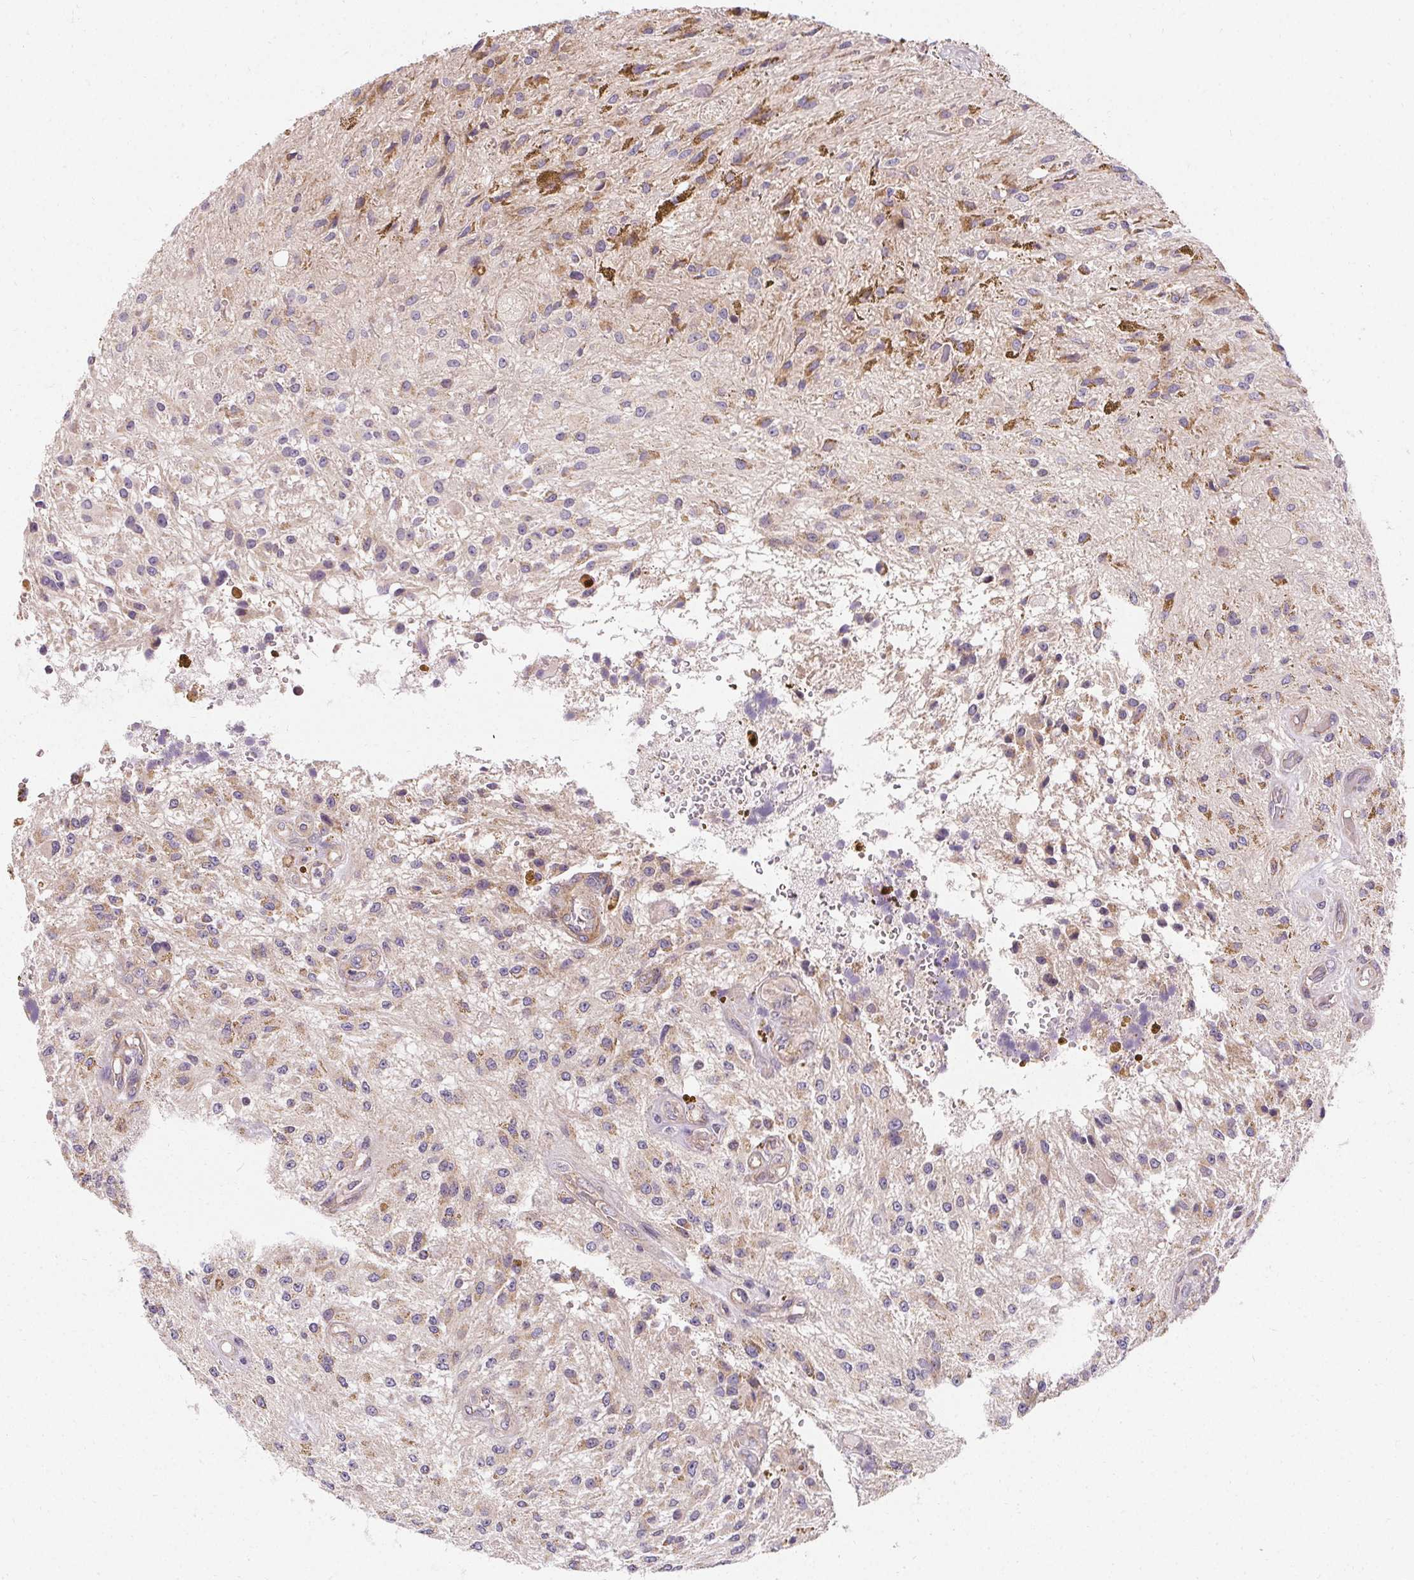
{"staining": {"intensity": "weak", "quantity": "<25%", "location": "cytoplasmic/membranous"}, "tissue": "glioma", "cell_type": "Tumor cells", "image_type": "cancer", "snomed": [{"axis": "morphology", "description": "Glioma, malignant, Low grade"}, {"axis": "topography", "description": "Cerebellum"}], "caption": "High magnification brightfield microscopy of malignant low-grade glioma stained with DAB (brown) and counterstained with hematoxylin (blue): tumor cells show no significant positivity.", "gene": "APLP1", "patient": {"sex": "female", "age": 14}}